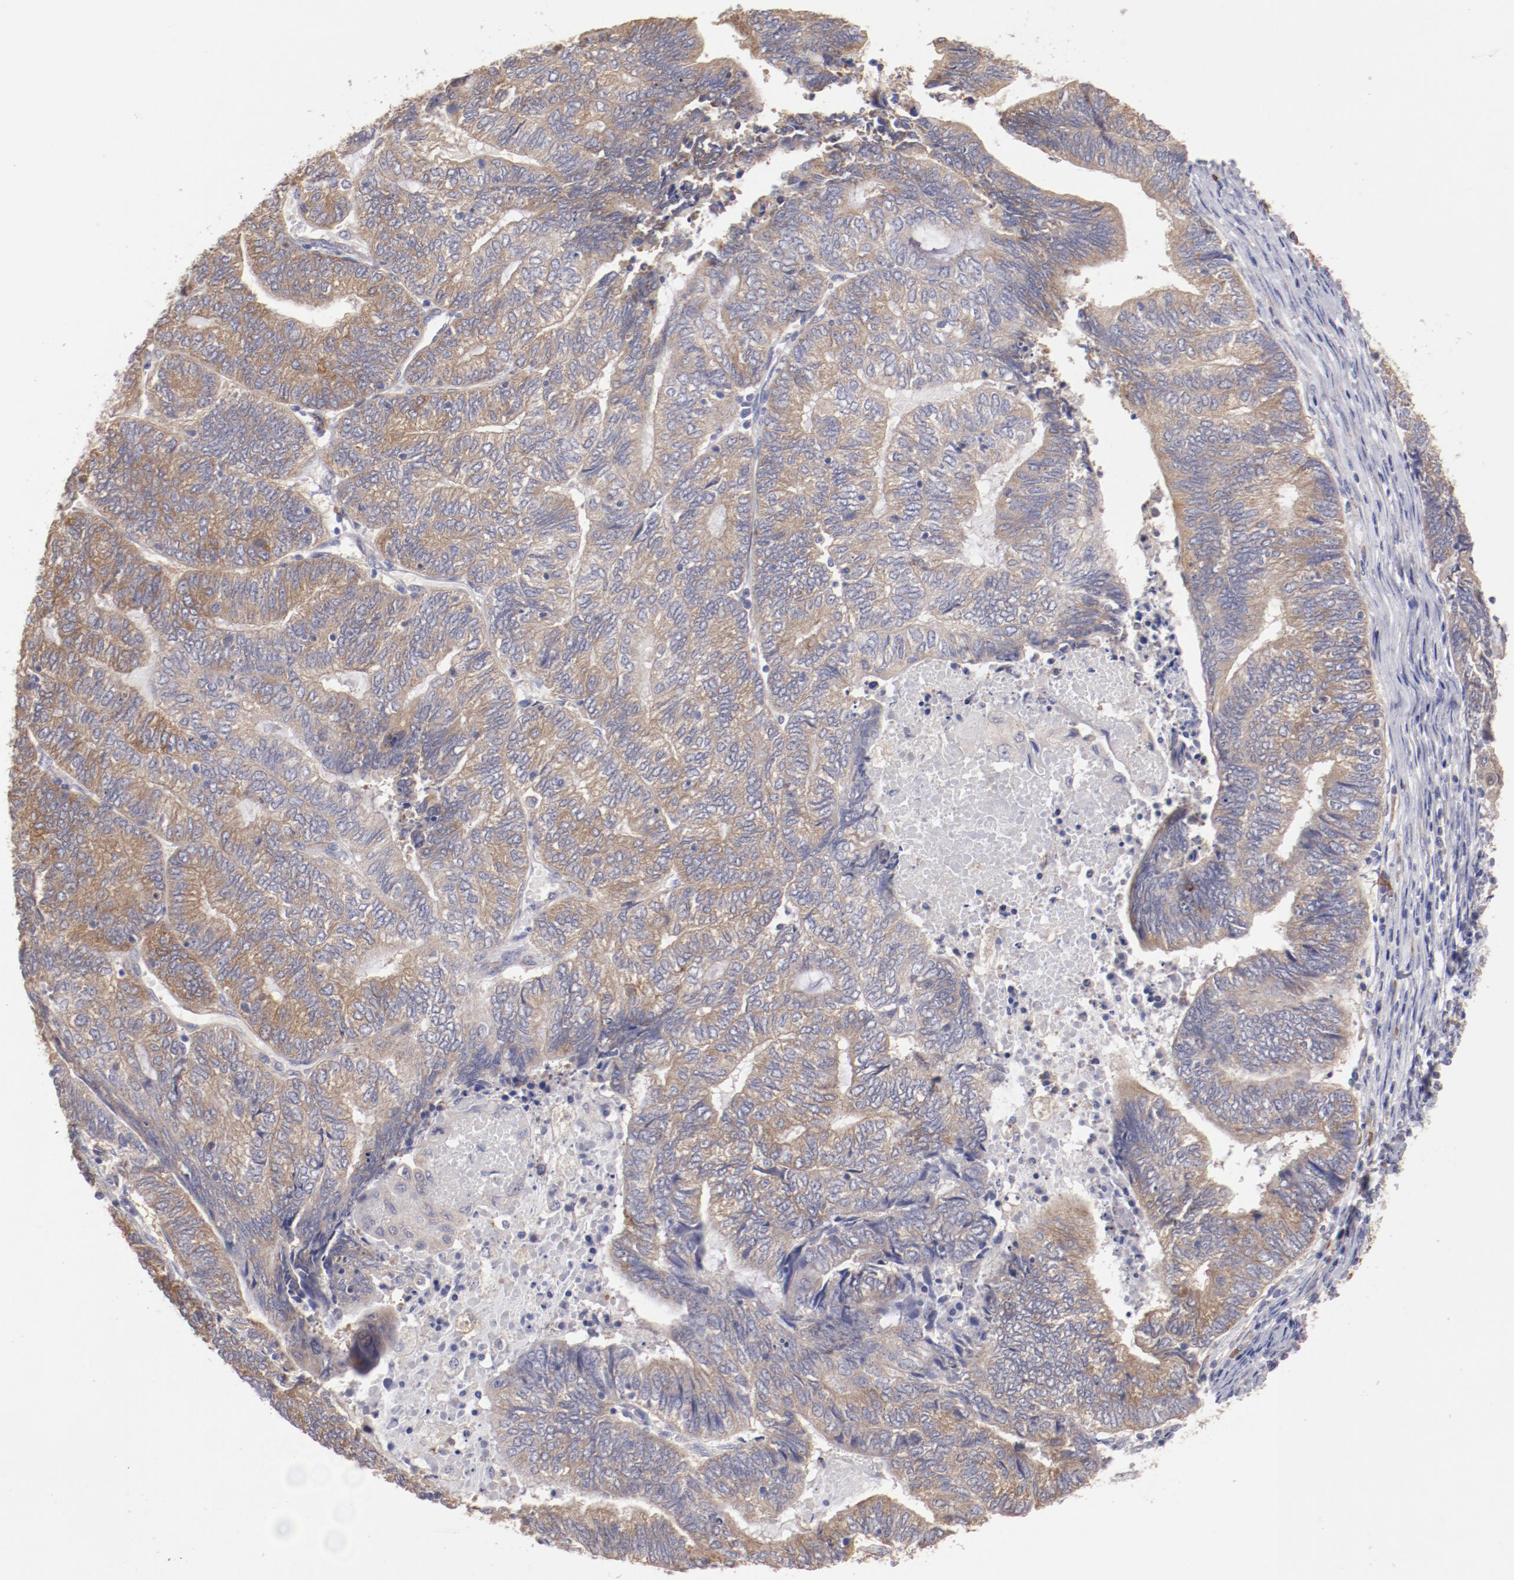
{"staining": {"intensity": "moderate", "quantity": ">75%", "location": "cytoplasmic/membranous"}, "tissue": "endometrial cancer", "cell_type": "Tumor cells", "image_type": "cancer", "snomed": [{"axis": "morphology", "description": "Adenocarcinoma, NOS"}, {"axis": "topography", "description": "Uterus"}, {"axis": "topography", "description": "Endometrium"}], "caption": "This is an image of immunohistochemistry (IHC) staining of endometrial cancer, which shows moderate staining in the cytoplasmic/membranous of tumor cells.", "gene": "ENTPD5", "patient": {"sex": "female", "age": 70}}